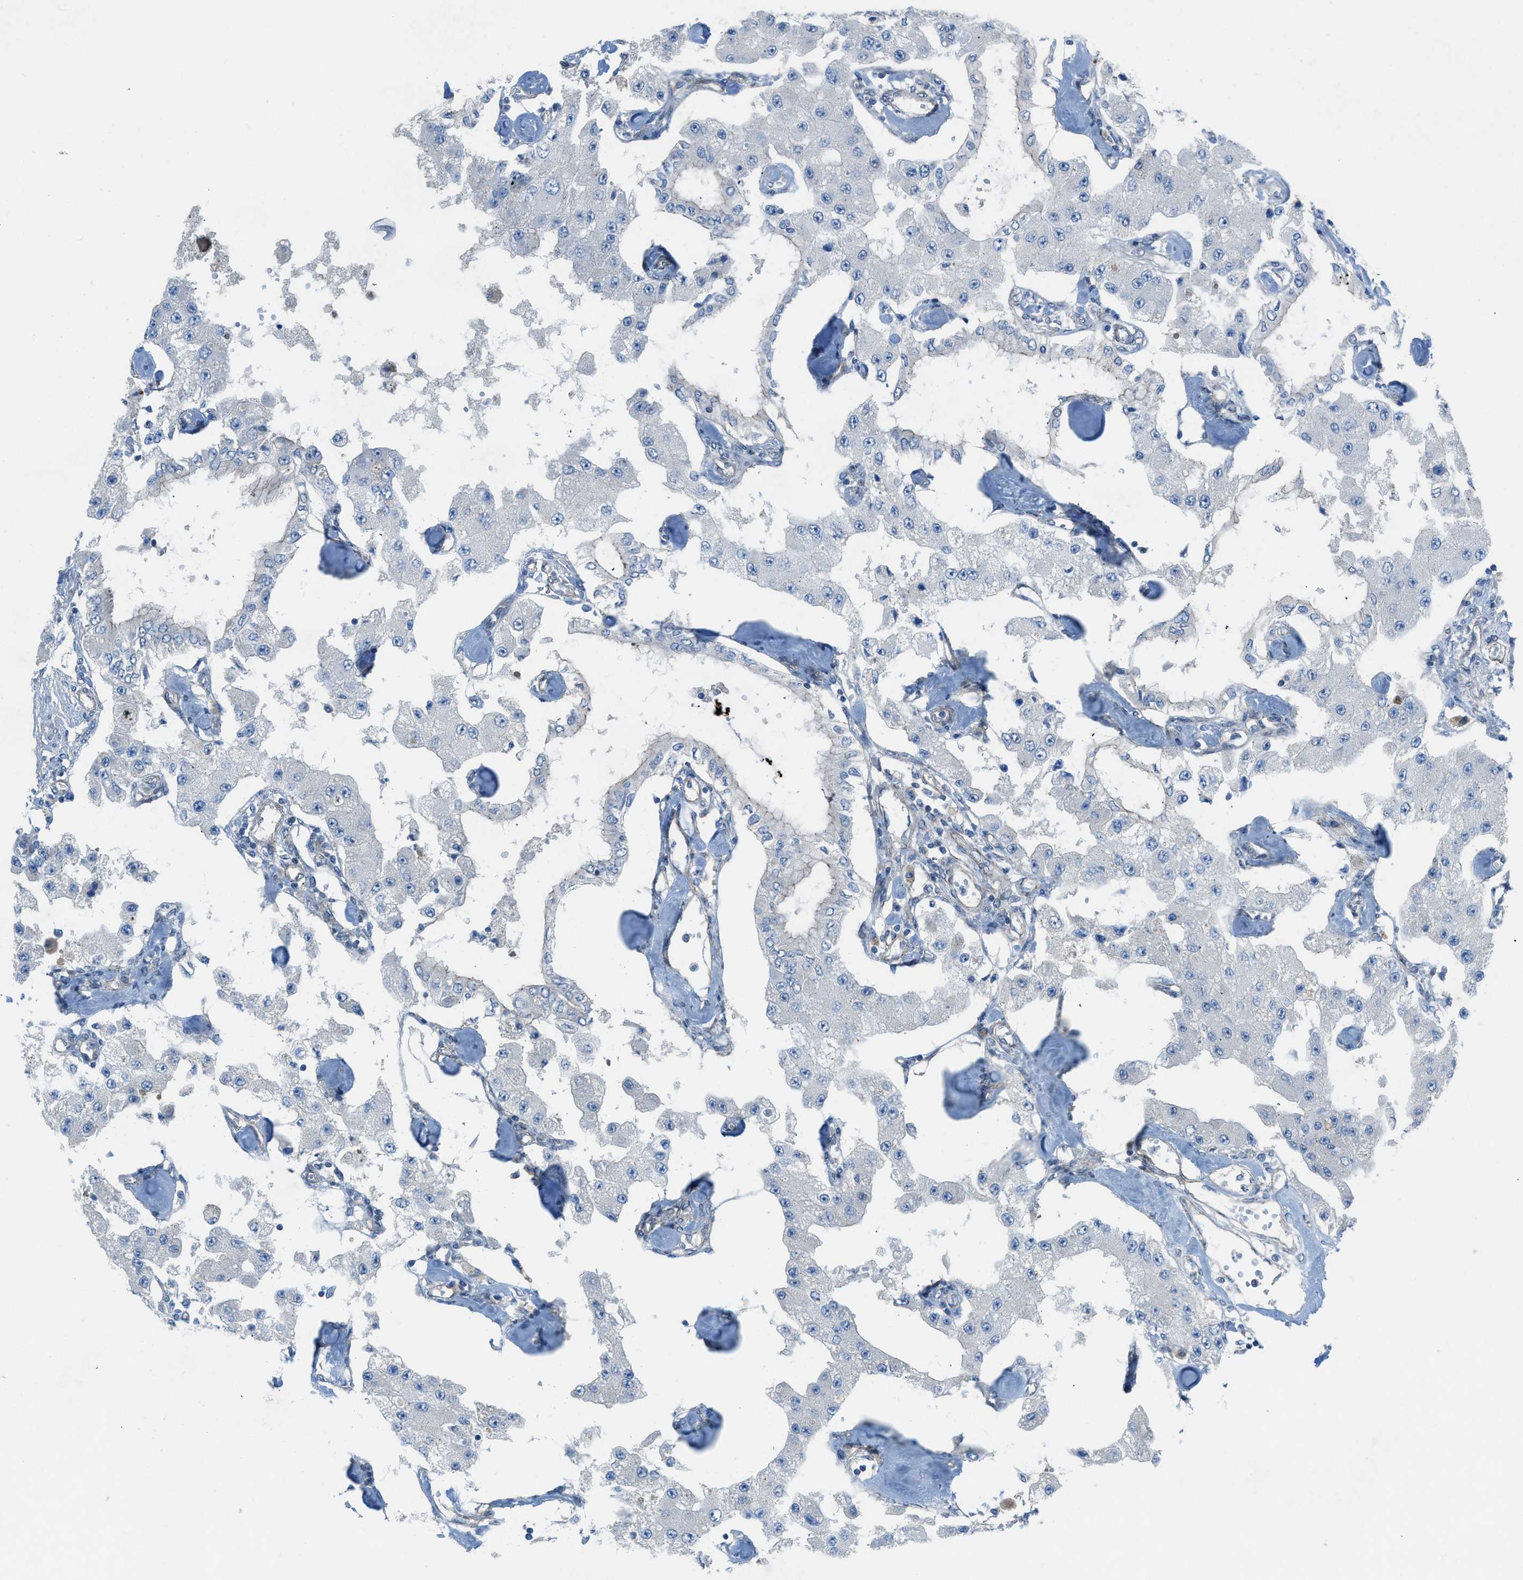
{"staining": {"intensity": "negative", "quantity": "none", "location": "none"}, "tissue": "carcinoid", "cell_type": "Tumor cells", "image_type": "cancer", "snomed": [{"axis": "morphology", "description": "Carcinoid, malignant, NOS"}, {"axis": "topography", "description": "Pancreas"}], "caption": "Protein analysis of carcinoid shows no significant positivity in tumor cells. The staining is performed using DAB (3,3'-diaminobenzidine) brown chromogen with nuclei counter-stained in using hematoxylin.", "gene": "PRKN", "patient": {"sex": "male", "age": 41}}